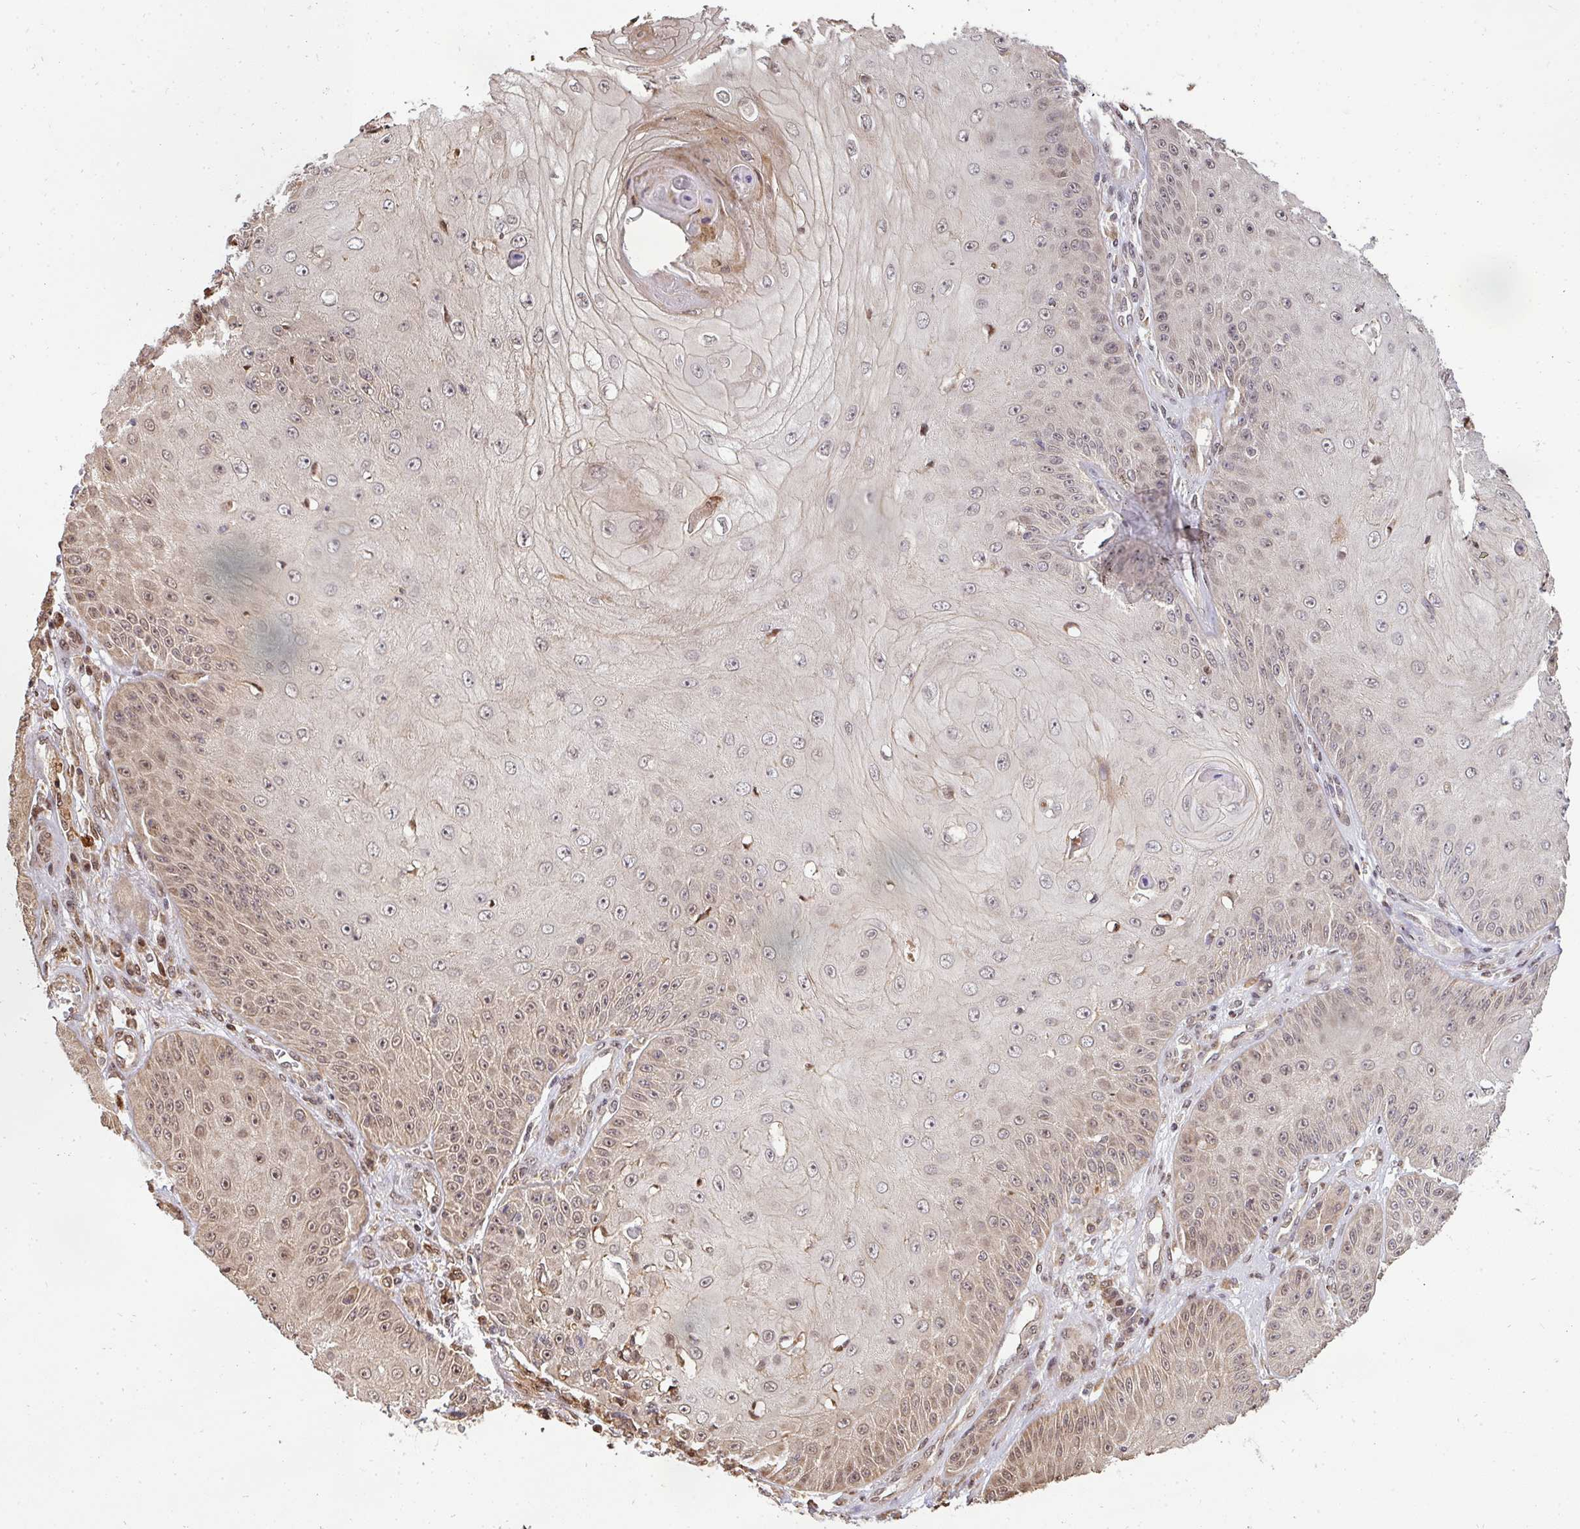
{"staining": {"intensity": "weak", "quantity": "25%-75%", "location": "cytoplasmic/membranous,nuclear"}, "tissue": "skin cancer", "cell_type": "Tumor cells", "image_type": "cancer", "snomed": [{"axis": "morphology", "description": "Squamous cell carcinoma, NOS"}, {"axis": "topography", "description": "Skin"}], "caption": "Immunohistochemistry micrograph of neoplastic tissue: human skin cancer (squamous cell carcinoma) stained using immunohistochemistry (IHC) reveals low levels of weak protein expression localized specifically in the cytoplasmic/membranous and nuclear of tumor cells, appearing as a cytoplasmic/membranous and nuclear brown color.", "gene": "PATZ1", "patient": {"sex": "male", "age": 70}}